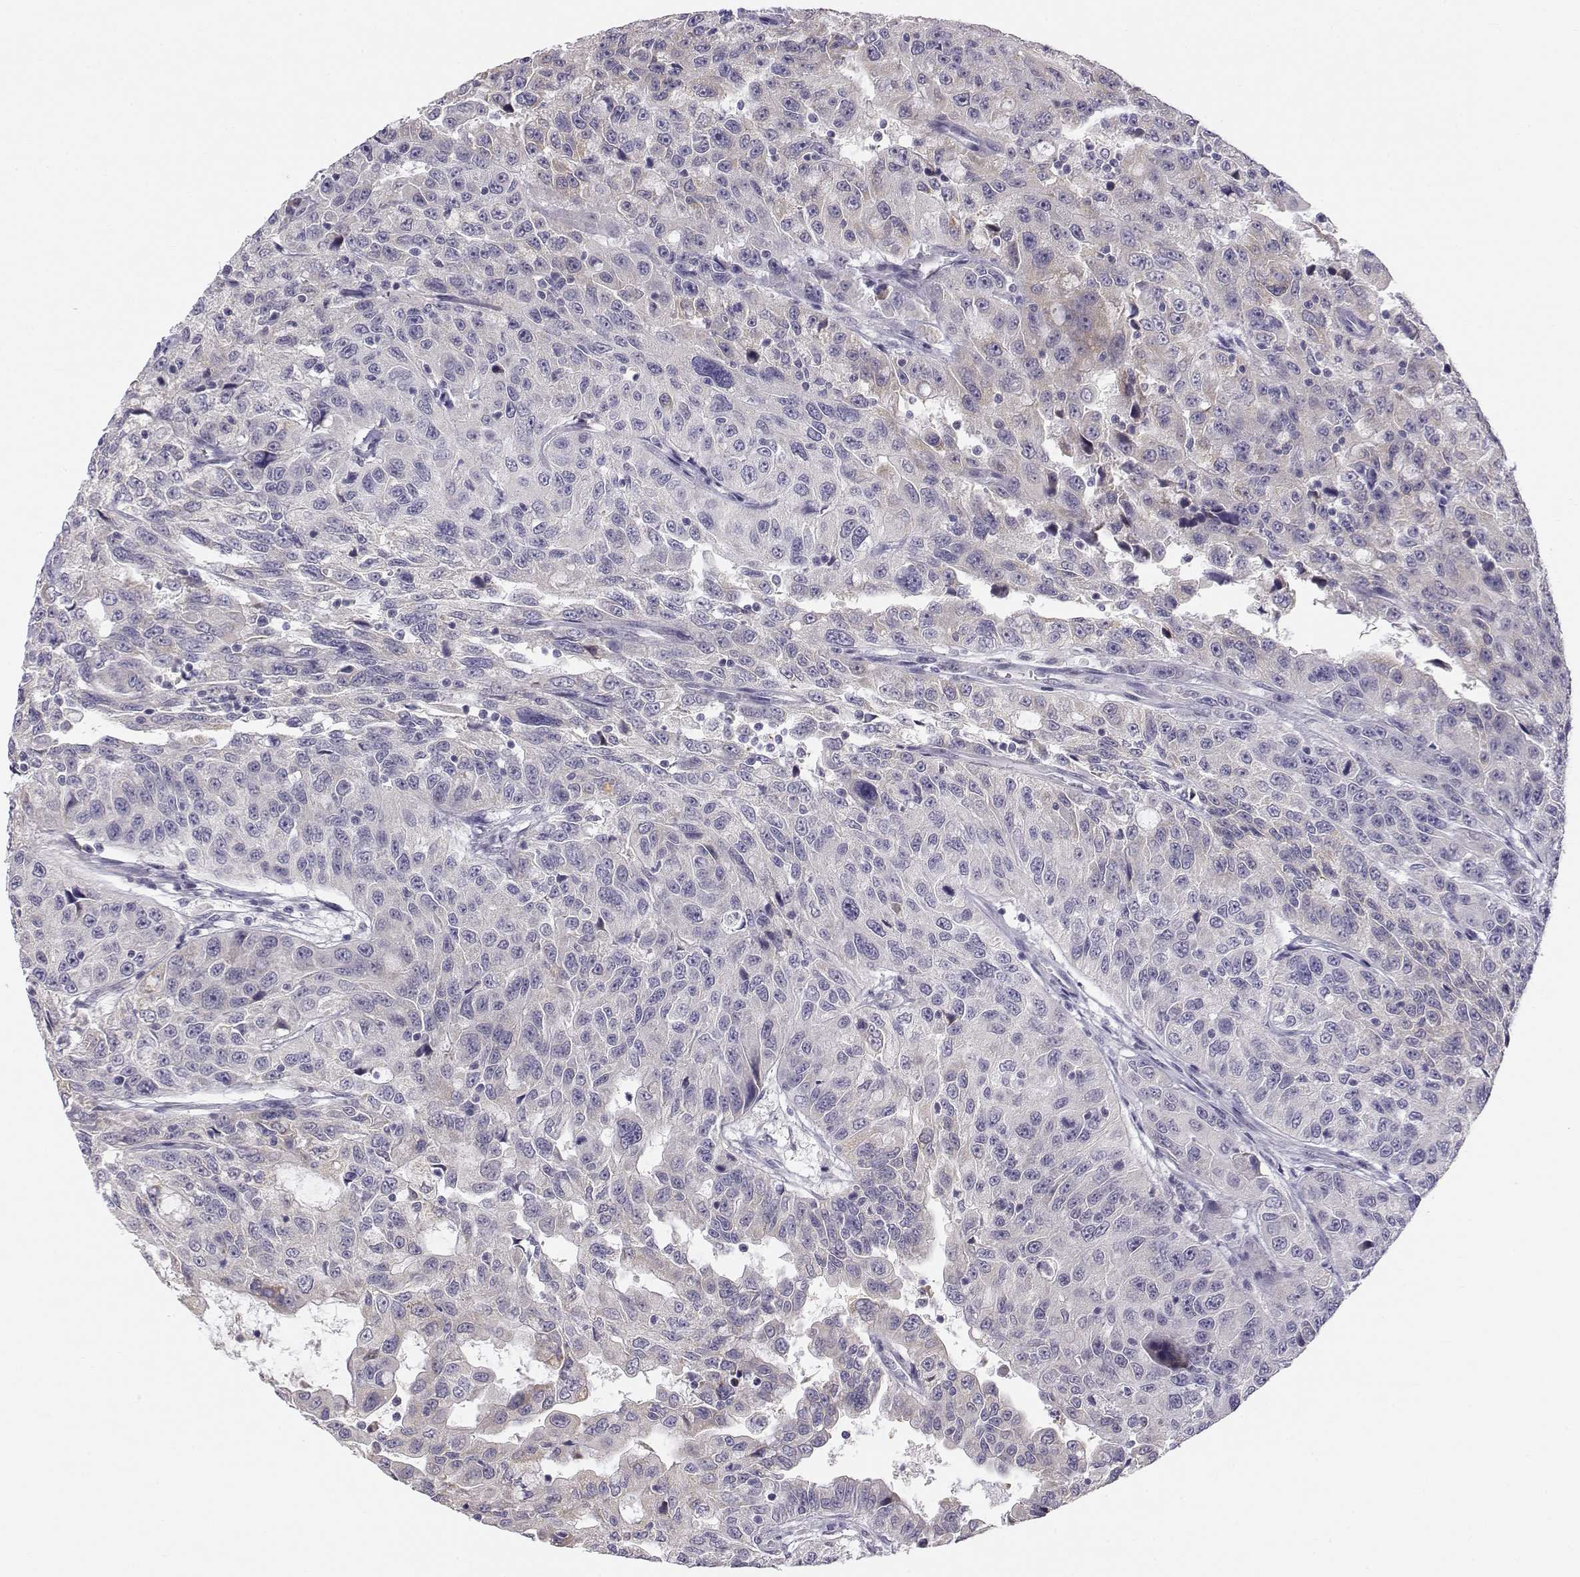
{"staining": {"intensity": "weak", "quantity": "25%-75%", "location": "cytoplasmic/membranous"}, "tissue": "urothelial cancer", "cell_type": "Tumor cells", "image_type": "cancer", "snomed": [{"axis": "morphology", "description": "Urothelial carcinoma, NOS"}, {"axis": "morphology", "description": "Urothelial carcinoma, High grade"}, {"axis": "topography", "description": "Urinary bladder"}], "caption": "High-power microscopy captured an IHC micrograph of transitional cell carcinoma, revealing weak cytoplasmic/membranous staining in about 25%-75% of tumor cells. (IHC, brightfield microscopy, high magnification).", "gene": "ACSL6", "patient": {"sex": "female", "age": 73}}